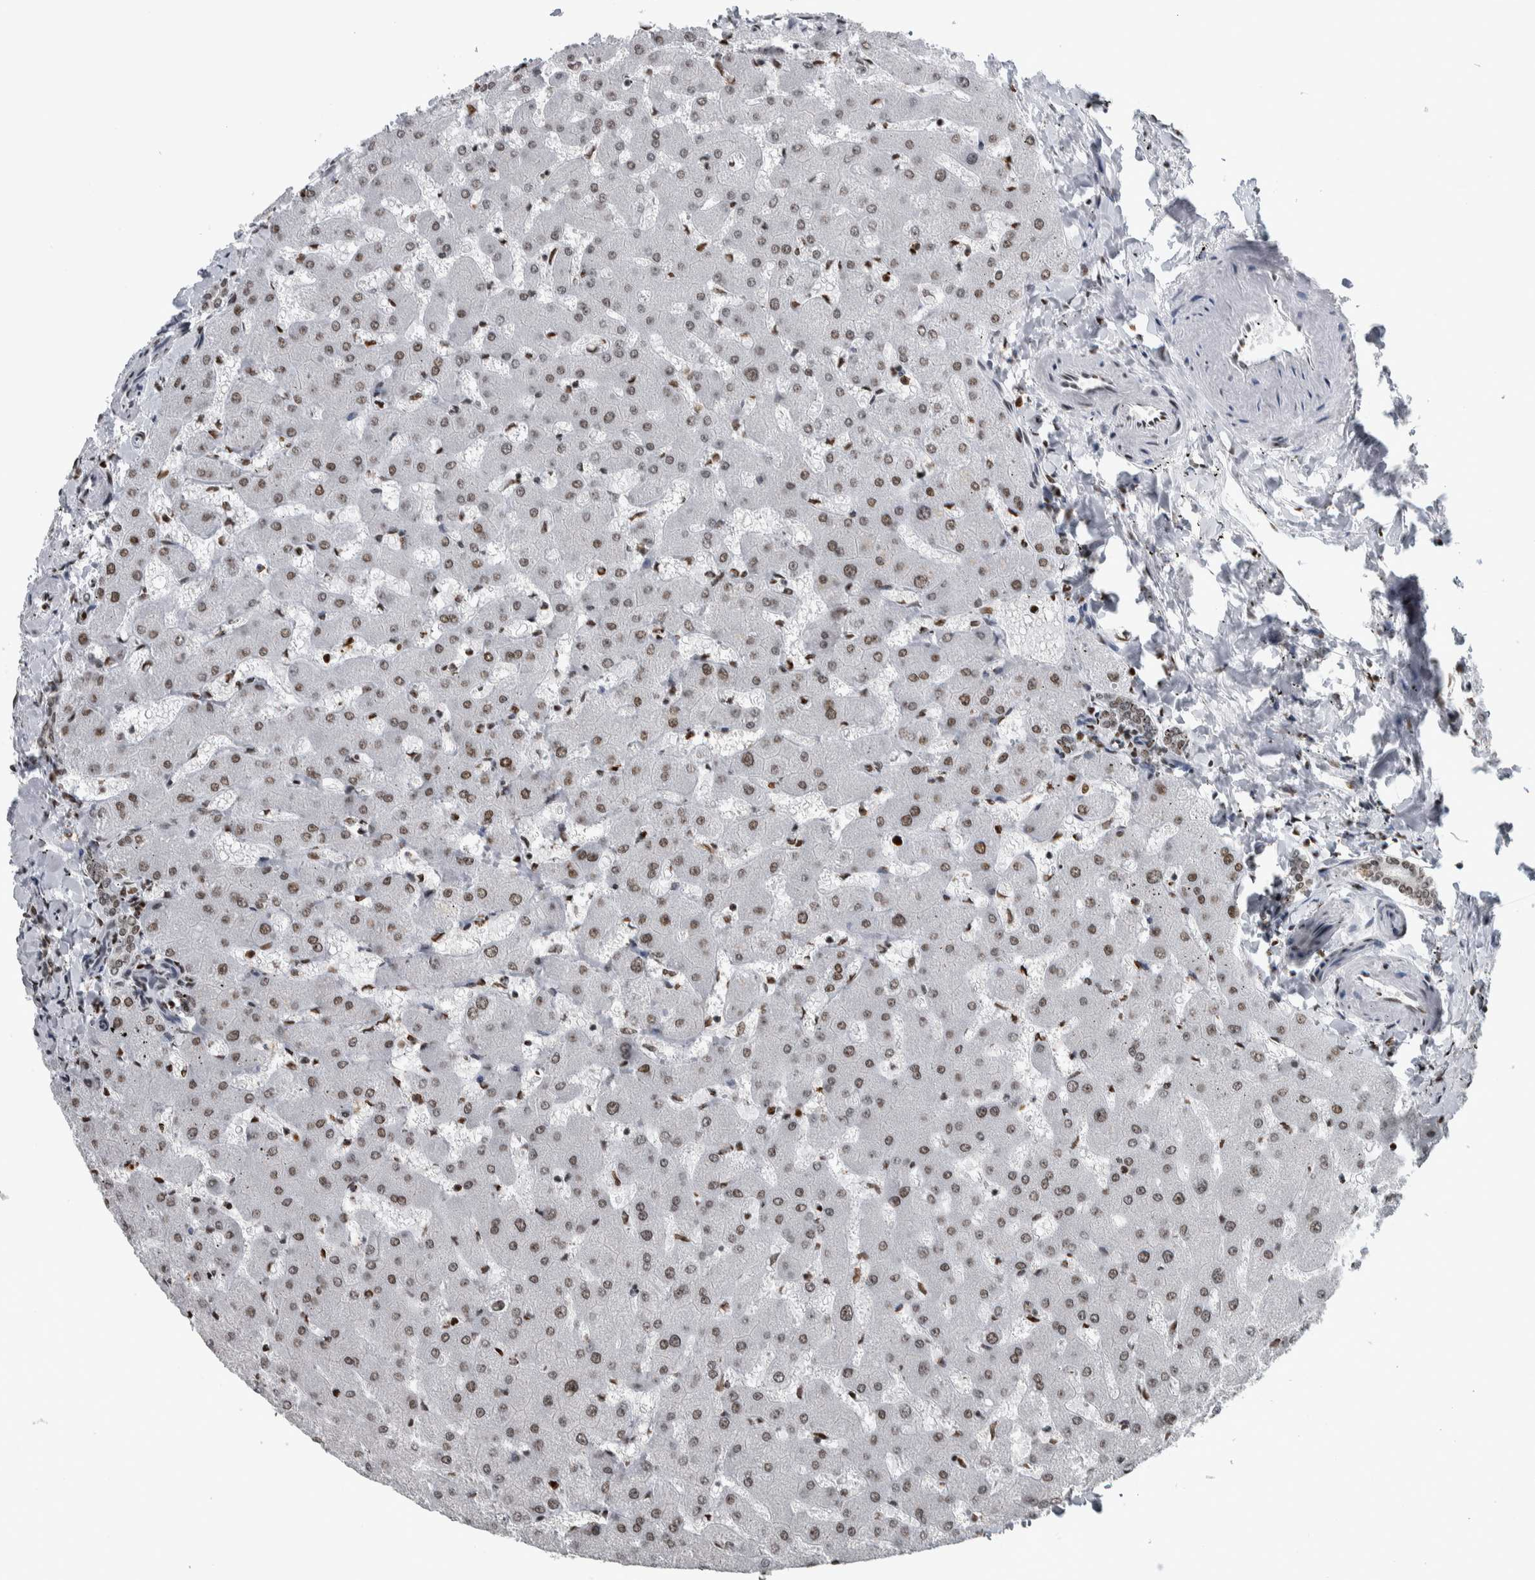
{"staining": {"intensity": "weak", "quantity": ">75%", "location": "nuclear"}, "tissue": "liver", "cell_type": "Cholangiocytes", "image_type": "normal", "snomed": [{"axis": "morphology", "description": "Normal tissue, NOS"}, {"axis": "topography", "description": "Liver"}], "caption": "Normal liver was stained to show a protein in brown. There is low levels of weak nuclear positivity in approximately >75% of cholangiocytes.", "gene": "TOP2B", "patient": {"sex": "female", "age": 63}}